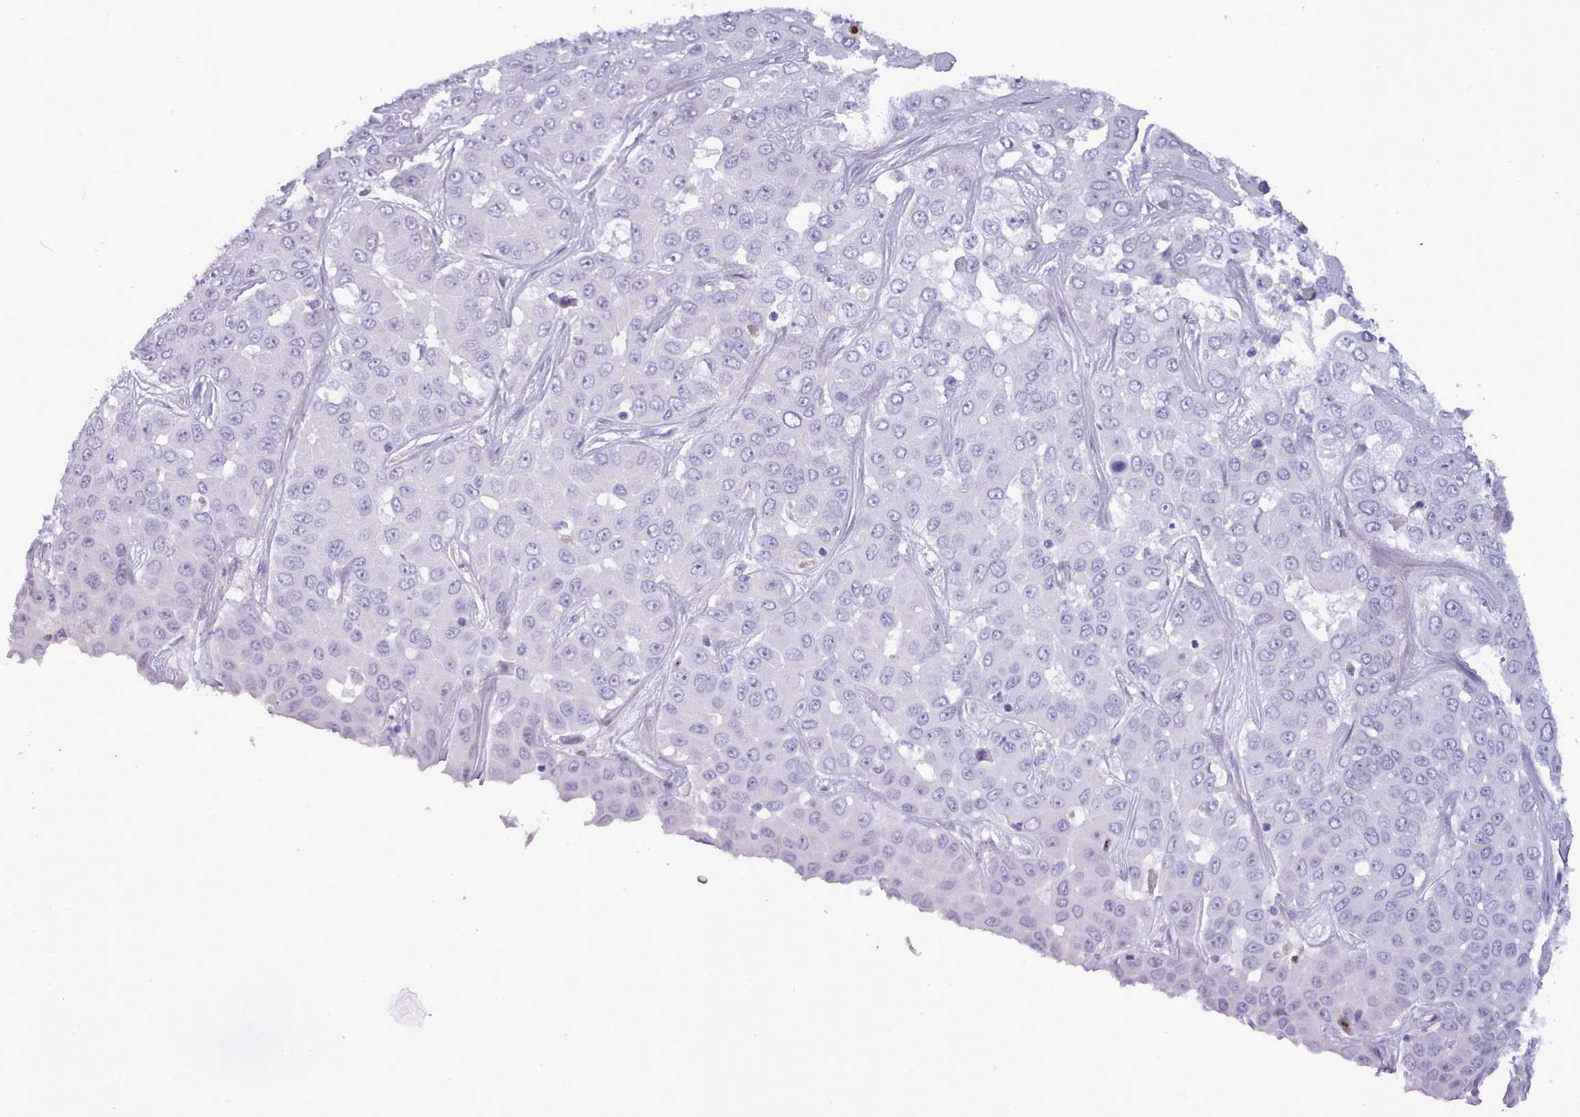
{"staining": {"intensity": "negative", "quantity": "none", "location": "none"}, "tissue": "liver cancer", "cell_type": "Tumor cells", "image_type": "cancer", "snomed": [{"axis": "morphology", "description": "Cholangiocarcinoma"}, {"axis": "topography", "description": "Liver"}], "caption": "This is a histopathology image of immunohistochemistry staining of liver cholangiocarcinoma, which shows no expression in tumor cells.", "gene": "CYP2A13", "patient": {"sex": "female", "age": 52}}